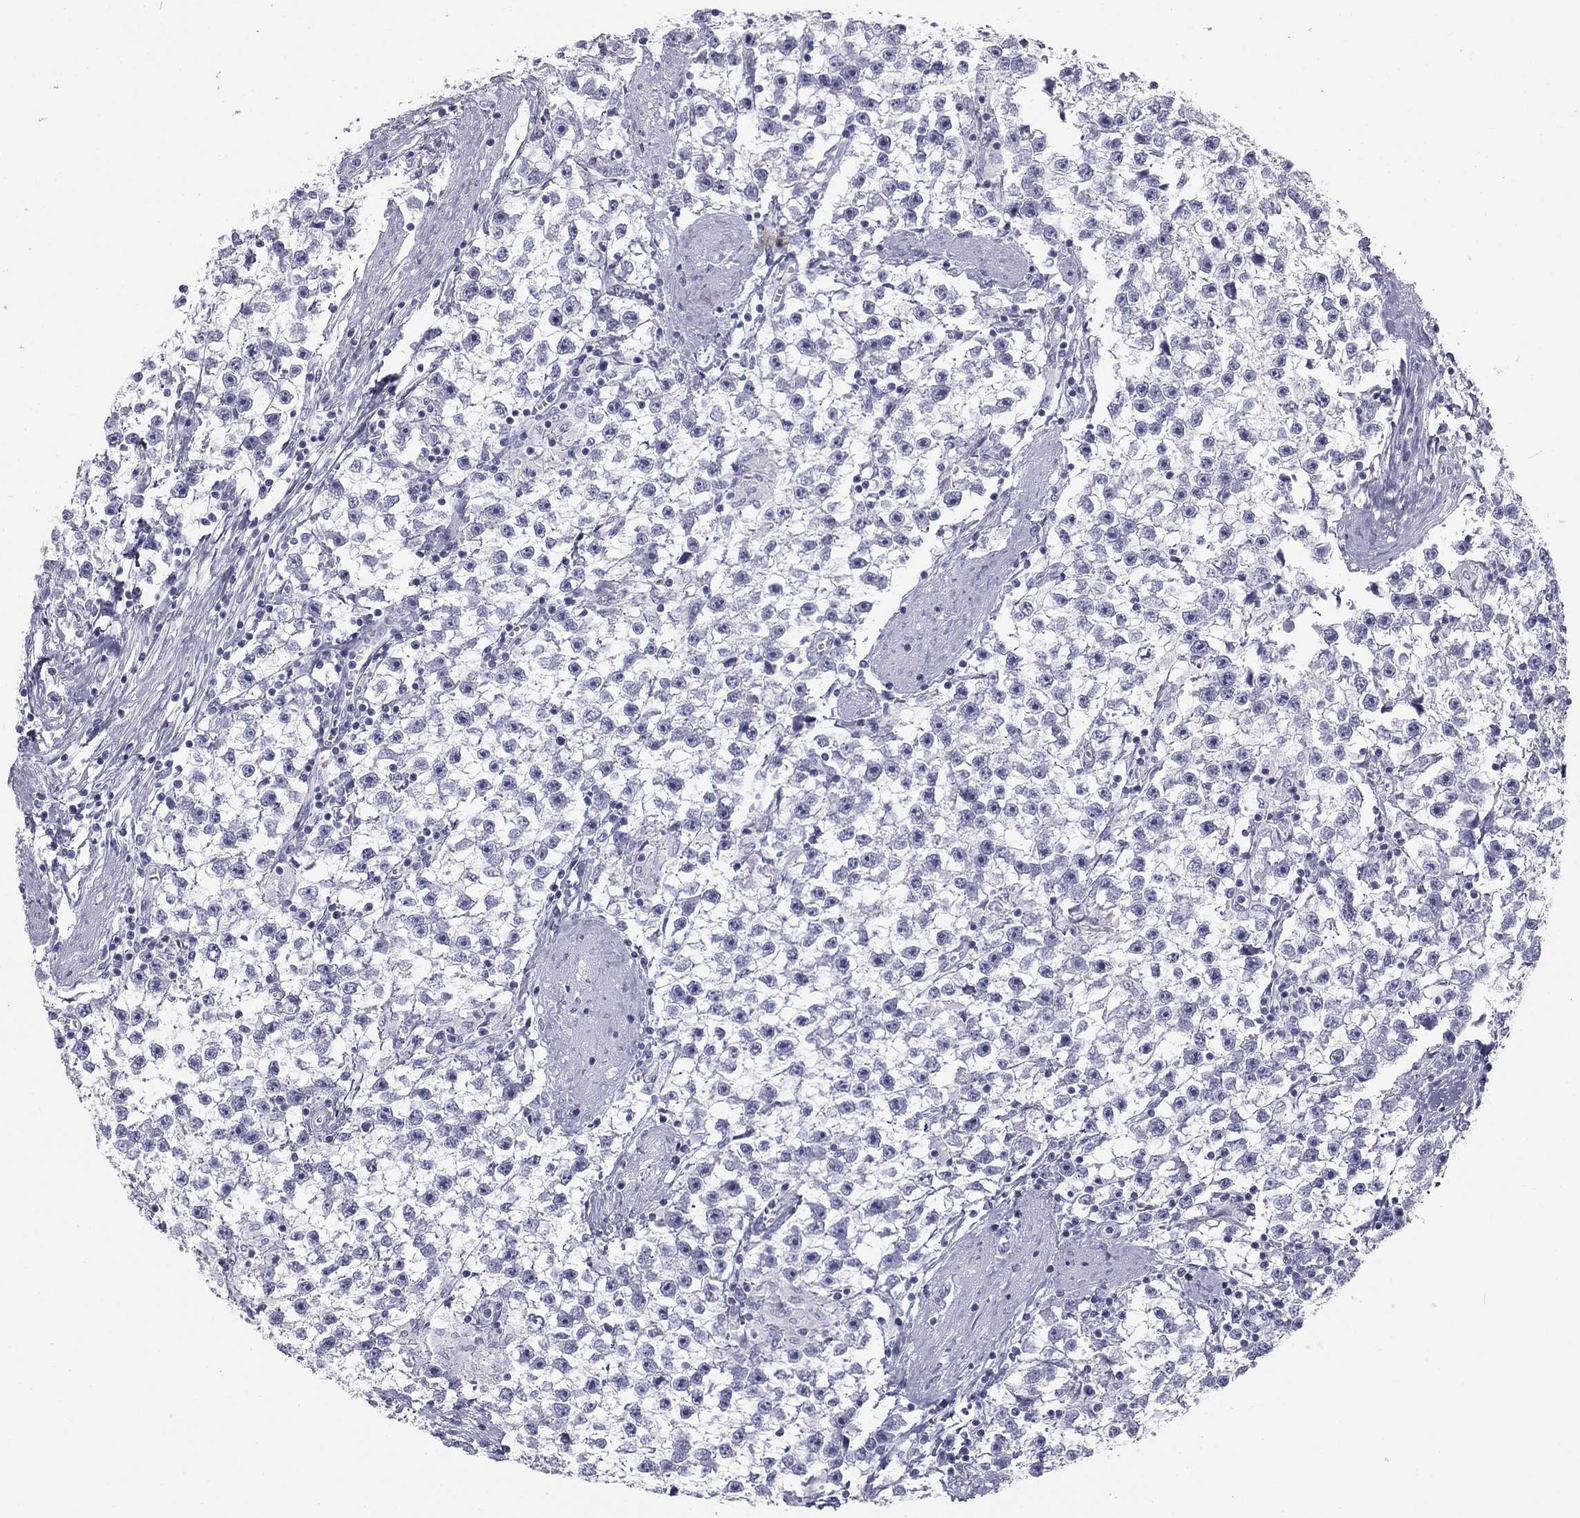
{"staining": {"intensity": "negative", "quantity": "none", "location": "none"}, "tissue": "testis cancer", "cell_type": "Tumor cells", "image_type": "cancer", "snomed": [{"axis": "morphology", "description": "Seminoma, NOS"}, {"axis": "topography", "description": "Testis"}], "caption": "This is an immunohistochemistry (IHC) image of testis cancer. There is no positivity in tumor cells.", "gene": "SULT2B1", "patient": {"sex": "male", "age": 59}}